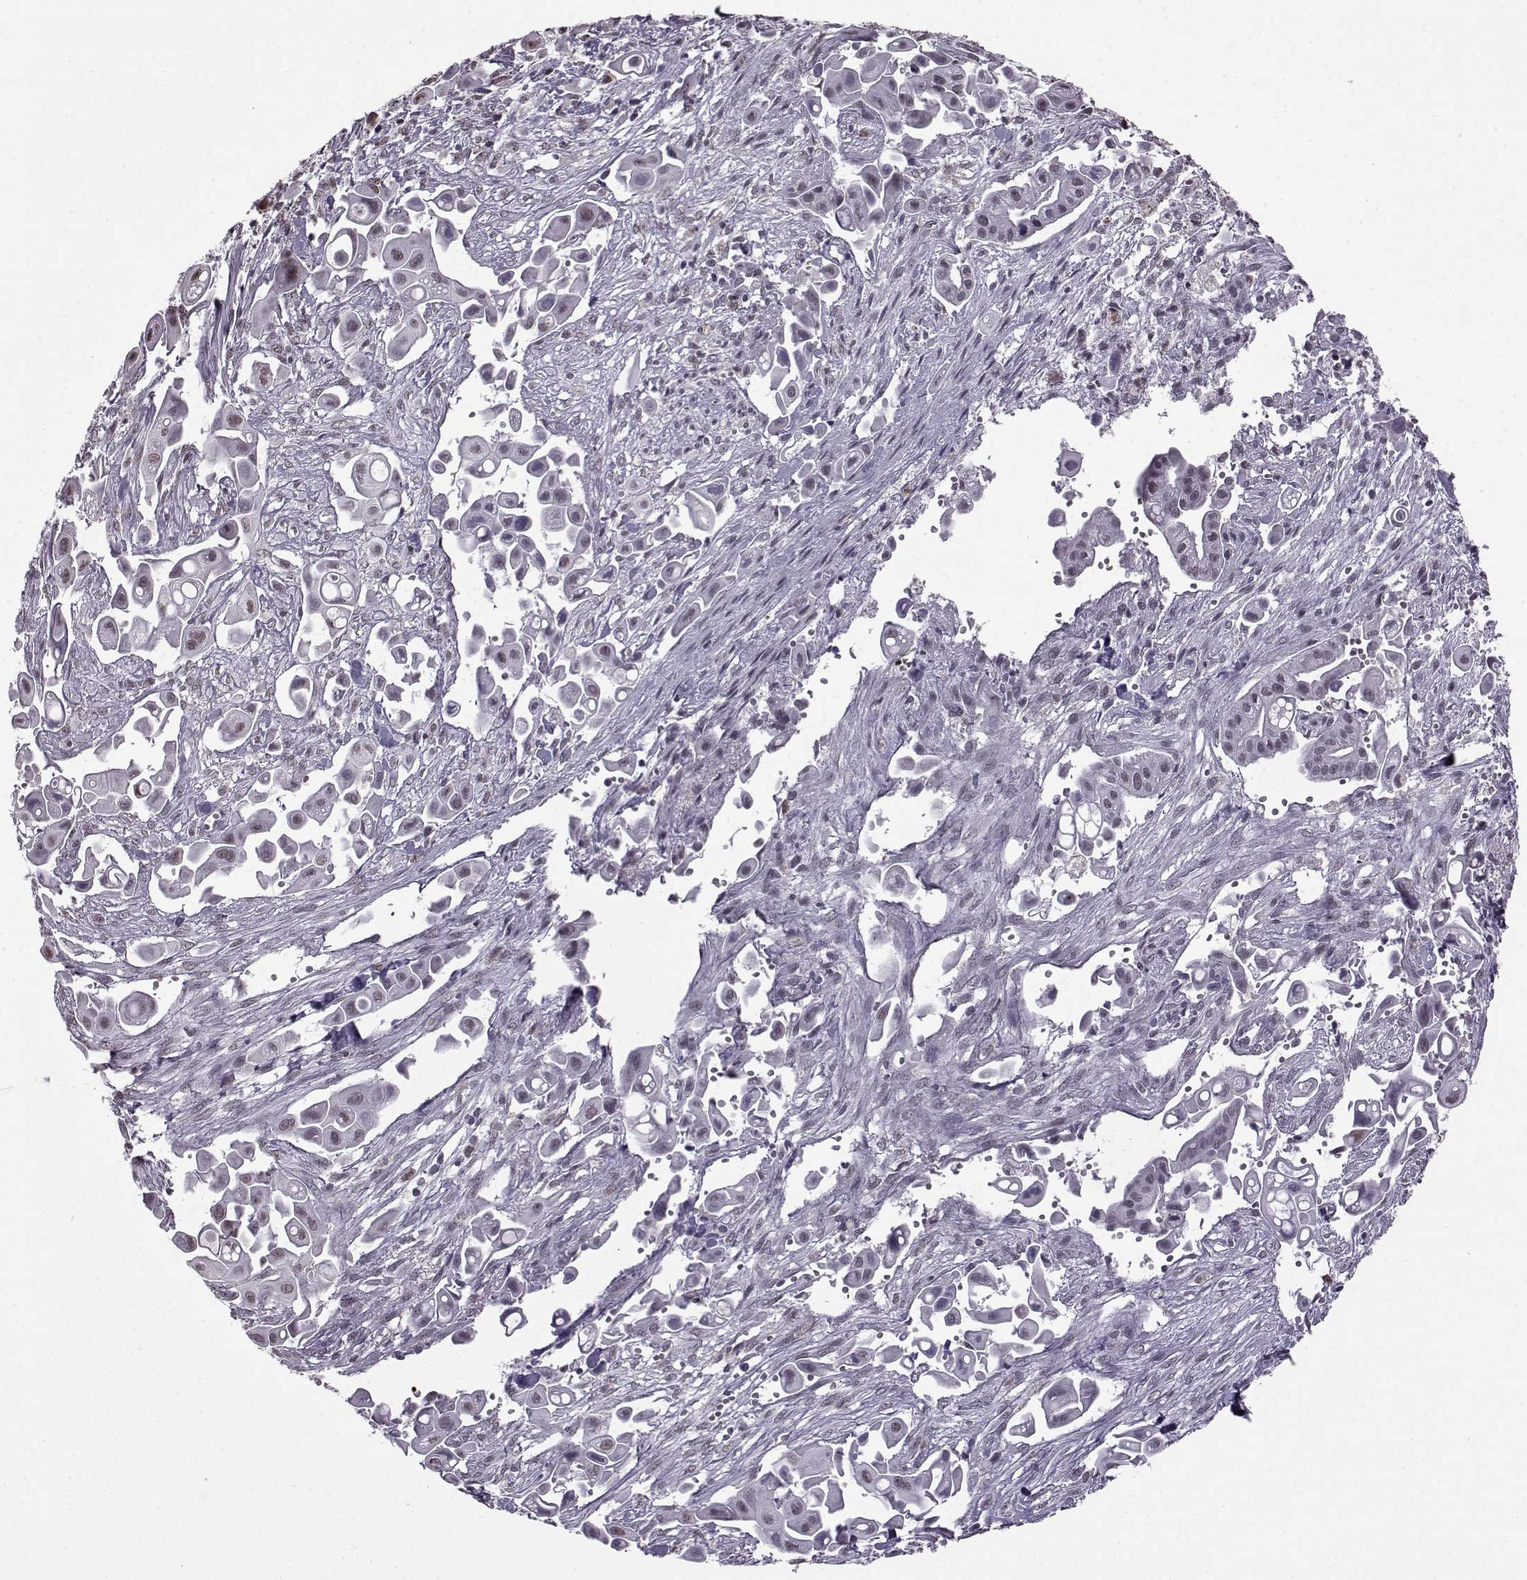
{"staining": {"intensity": "negative", "quantity": "none", "location": "none"}, "tissue": "pancreatic cancer", "cell_type": "Tumor cells", "image_type": "cancer", "snomed": [{"axis": "morphology", "description": "Adenocarcinoma, NOS"}, {"axis": "topography", "description": "Pancreas"}], "caption": "The IHC photomicrograph has no significant staining in tumor cells of pancreatic cancer (adenocarcinoma) tissue. (Brightfield microscopy of DAB immunohistochemistry at high magnification).", "gene": "SLC28A2", "patient": {"sex": "male", "age": 50}}